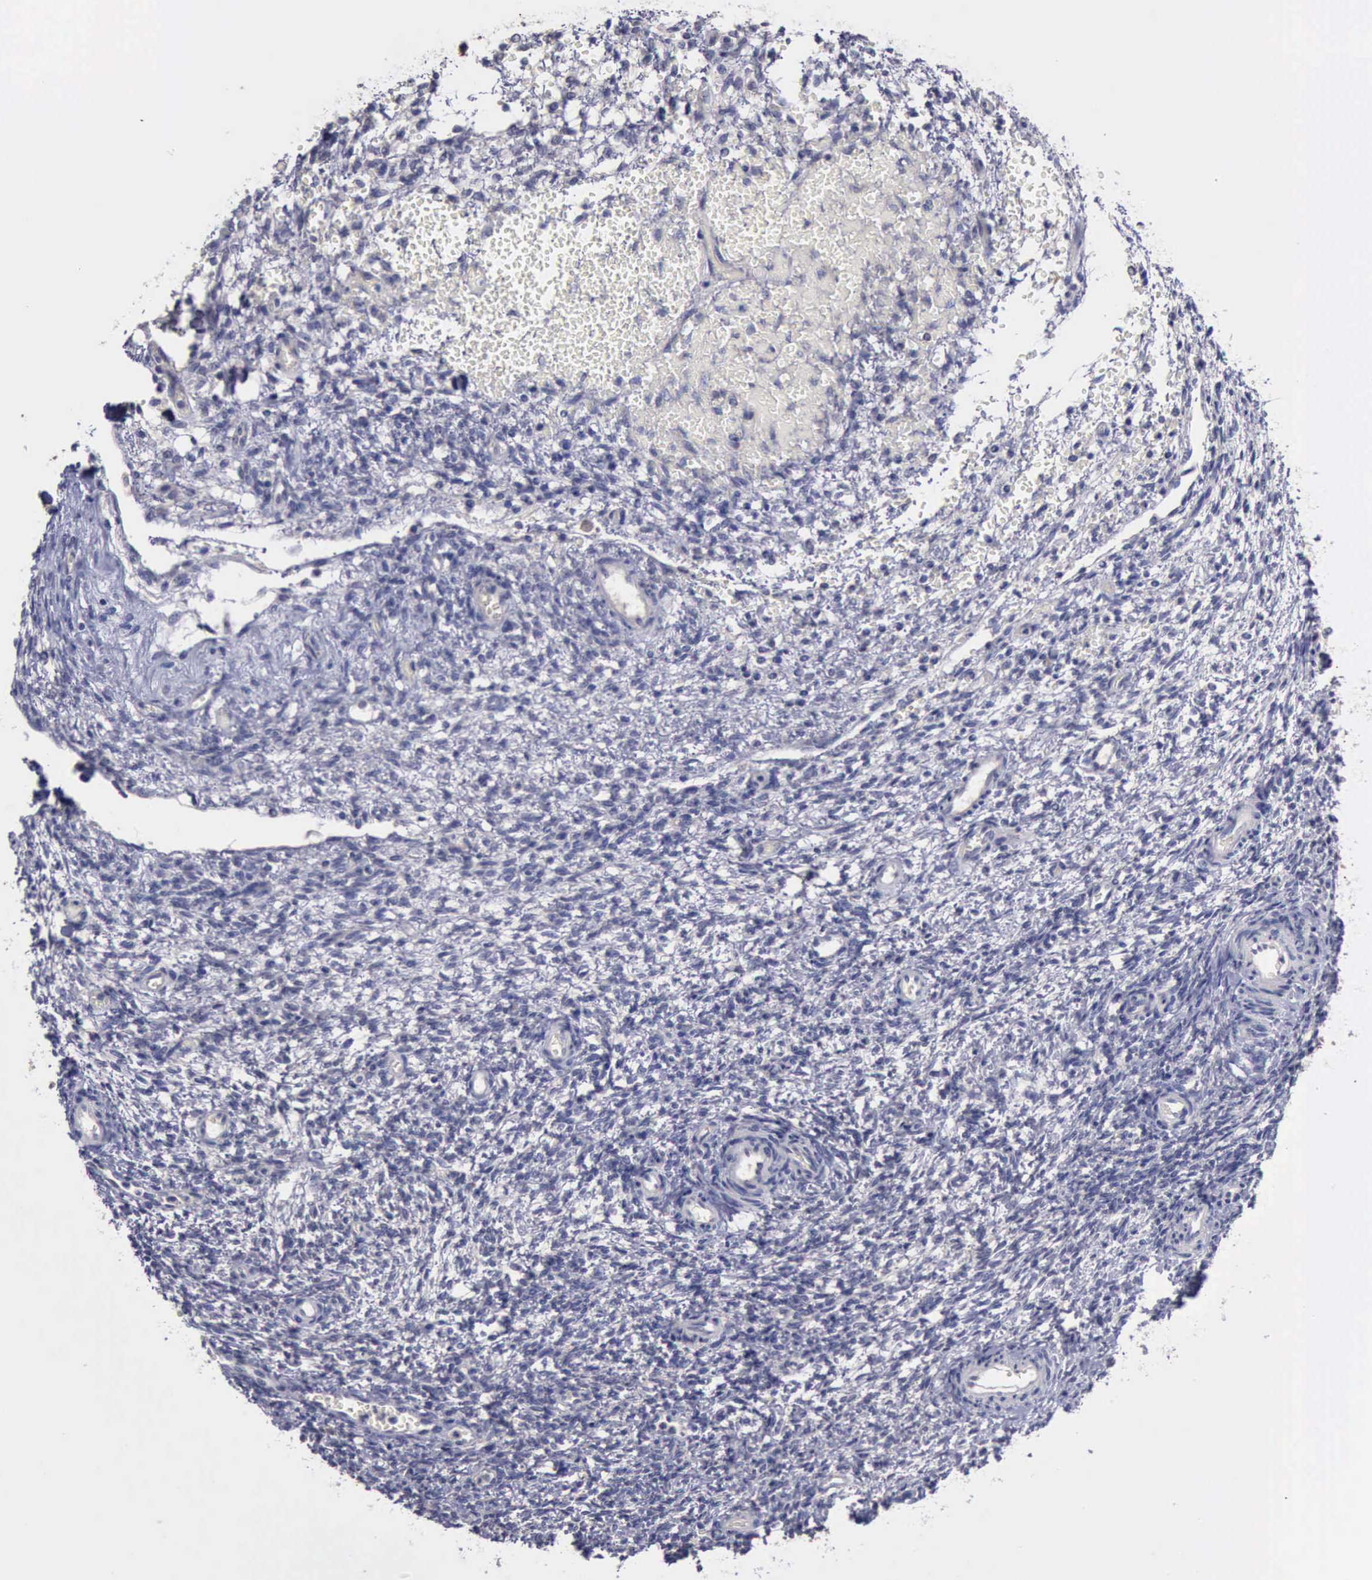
{"staining": {"intensity": "negative", "quantity": "none", "location": "none"}, "tissue": "ovary", "cell_type": "Ovarian stroma cells", "image_type": "normal", "snomed": [{"axis": "morphology", "description": "Normal tissue, NOS"}, {"axis": "topography", "description": "Ovary"}], "caption": "The photomicrograph shows no significant expression in ovarian stroma cells of ovary.", "gene": "PHKA1", "patient": {"sex": "female", "age": 39}}